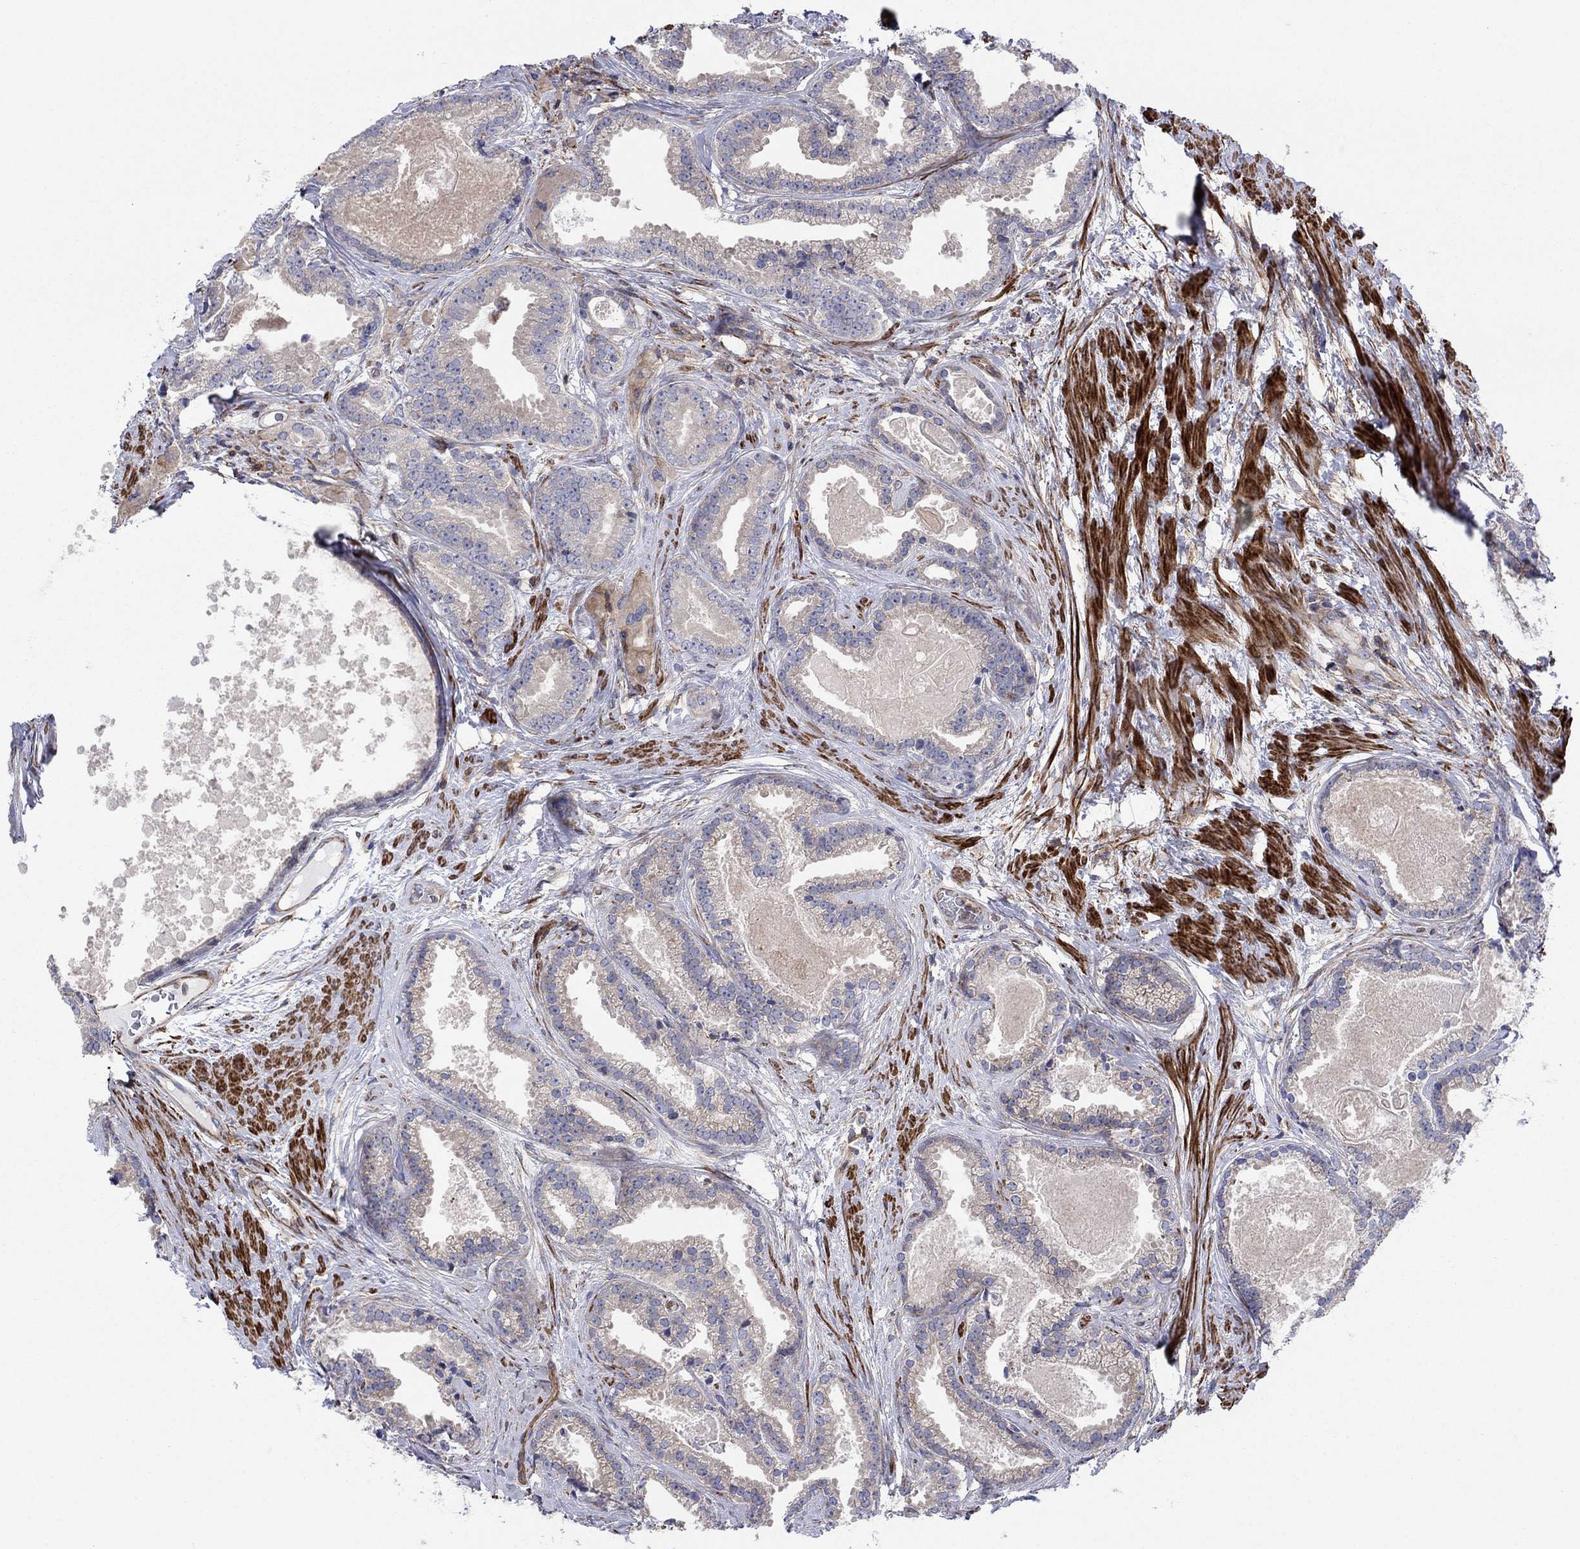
{"staining": {"intensity": "negative", "quantity": "none", "location": "none"}, "tissue": "prostate cancer", "cell_type": "Tumor cells", "image_type": "cancer", "snomed": [{"axis": "morphology", "description": "Adenocarcinoma, NOS"}, {"axis": "morphology", "description": "Adenocarcinoma, High grade"}, {"axis": "topography", "description": "Prostate"}], "caption": "A high-resolution photomicrograph shows IHC staining of prostate cancer (adenocarcinoma), which shows no significant staining in tumor cells. (Stains: DAB (3,3'-diaminobenzidine) immunohistochemistry (IHC) with hematoxylin counter stain, Microscopy: brightfield microscopy at high magnification).", "gene": "PAG1", "patient": {"sex": "male", "age": 64}}